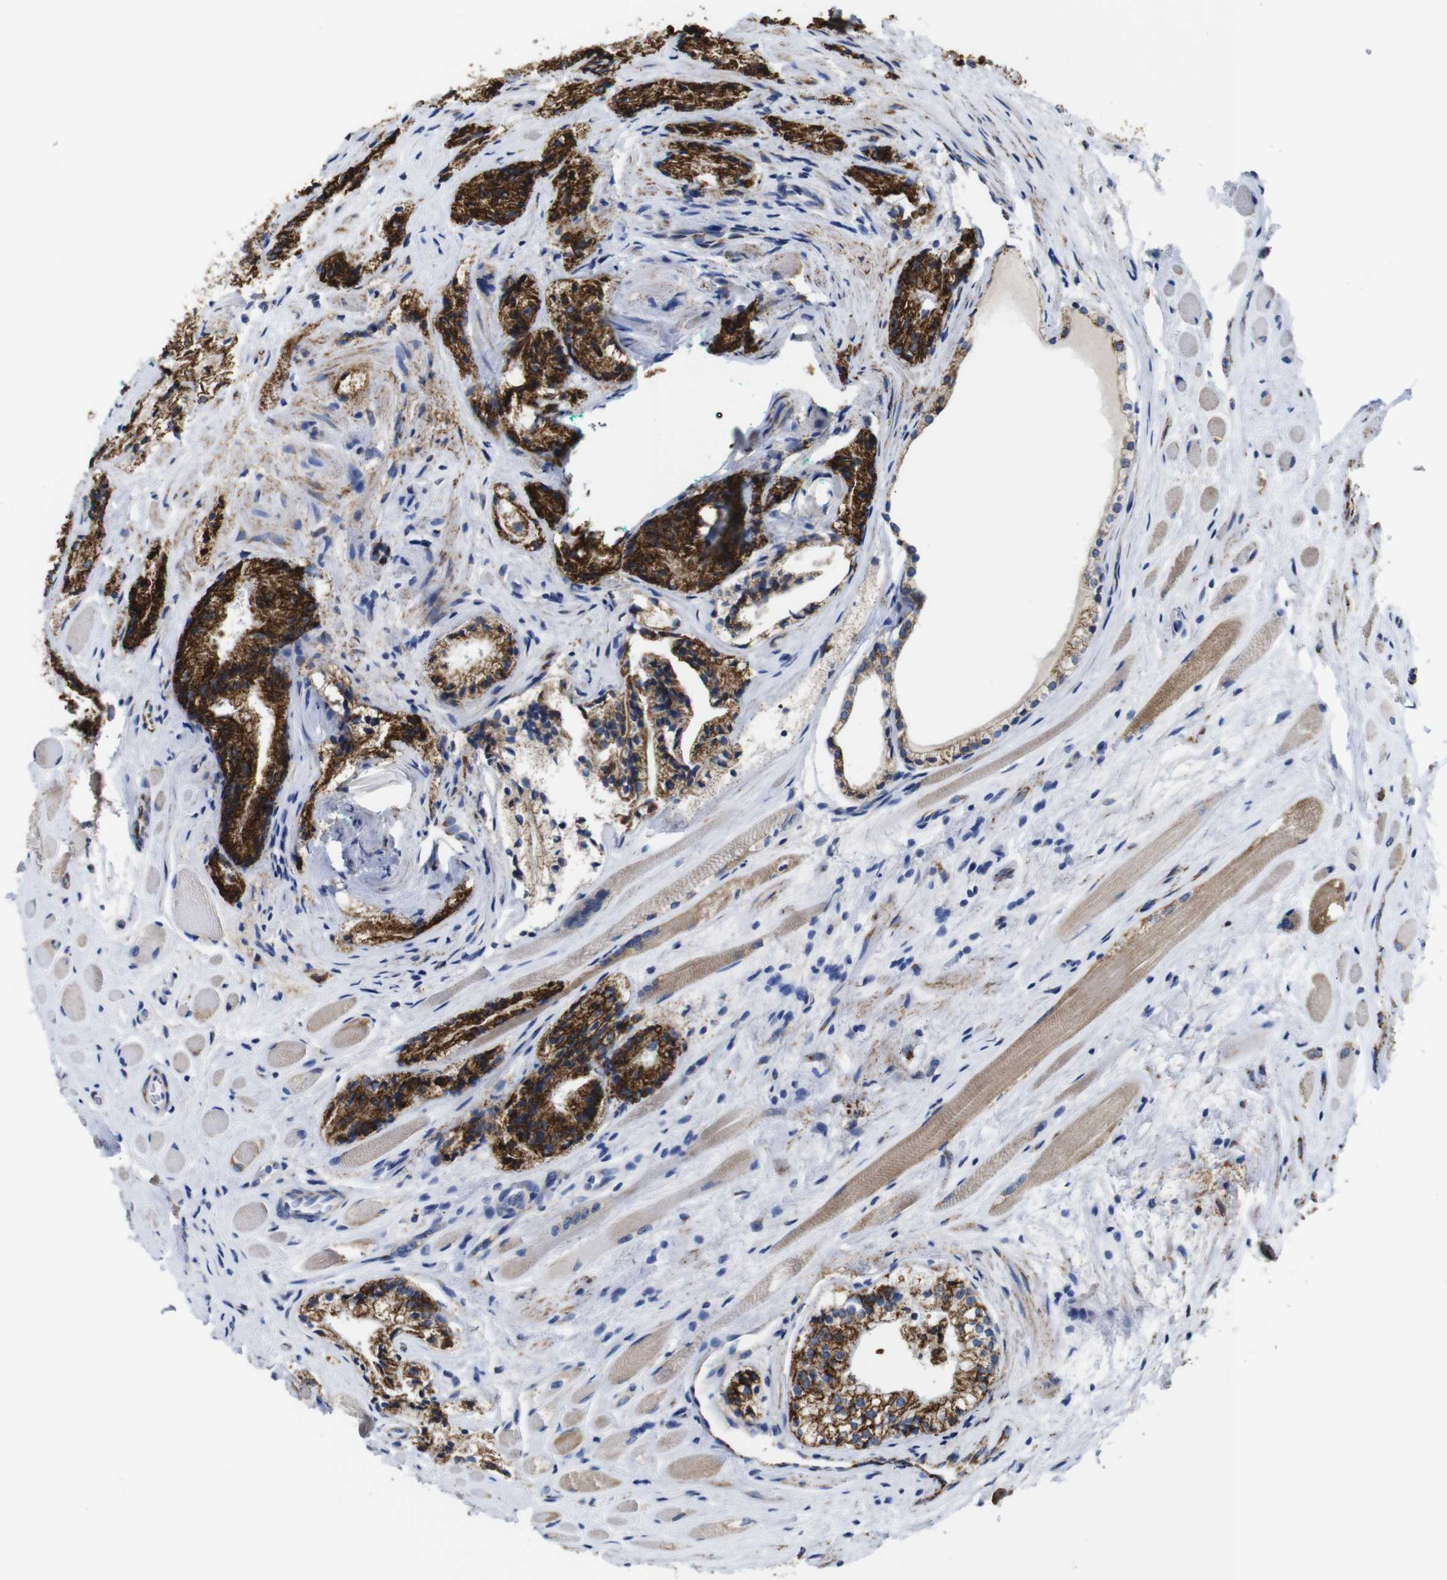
{"staining": {"intensity": "strong", "quantity": ">75%", "location": "cytoplasmic/membranous"}, "tissue": "prostate cancer", "cell_type": "Tumor cells", "image_type": "cancer", "snomed": [{"axis": "morphology", "description": "Adenocarcinoma, Low grade"}, {"axis": "topography", "description": "Prostate"}], "caption": "Tumor cells exhibit high levels of strong cytoplasmic/membranous expression in approximately >75% of cells in human prostate adenocarcinoma (low-grade).", "gene": "MAOA", "patient": {"sex": "male", "age": 60}}